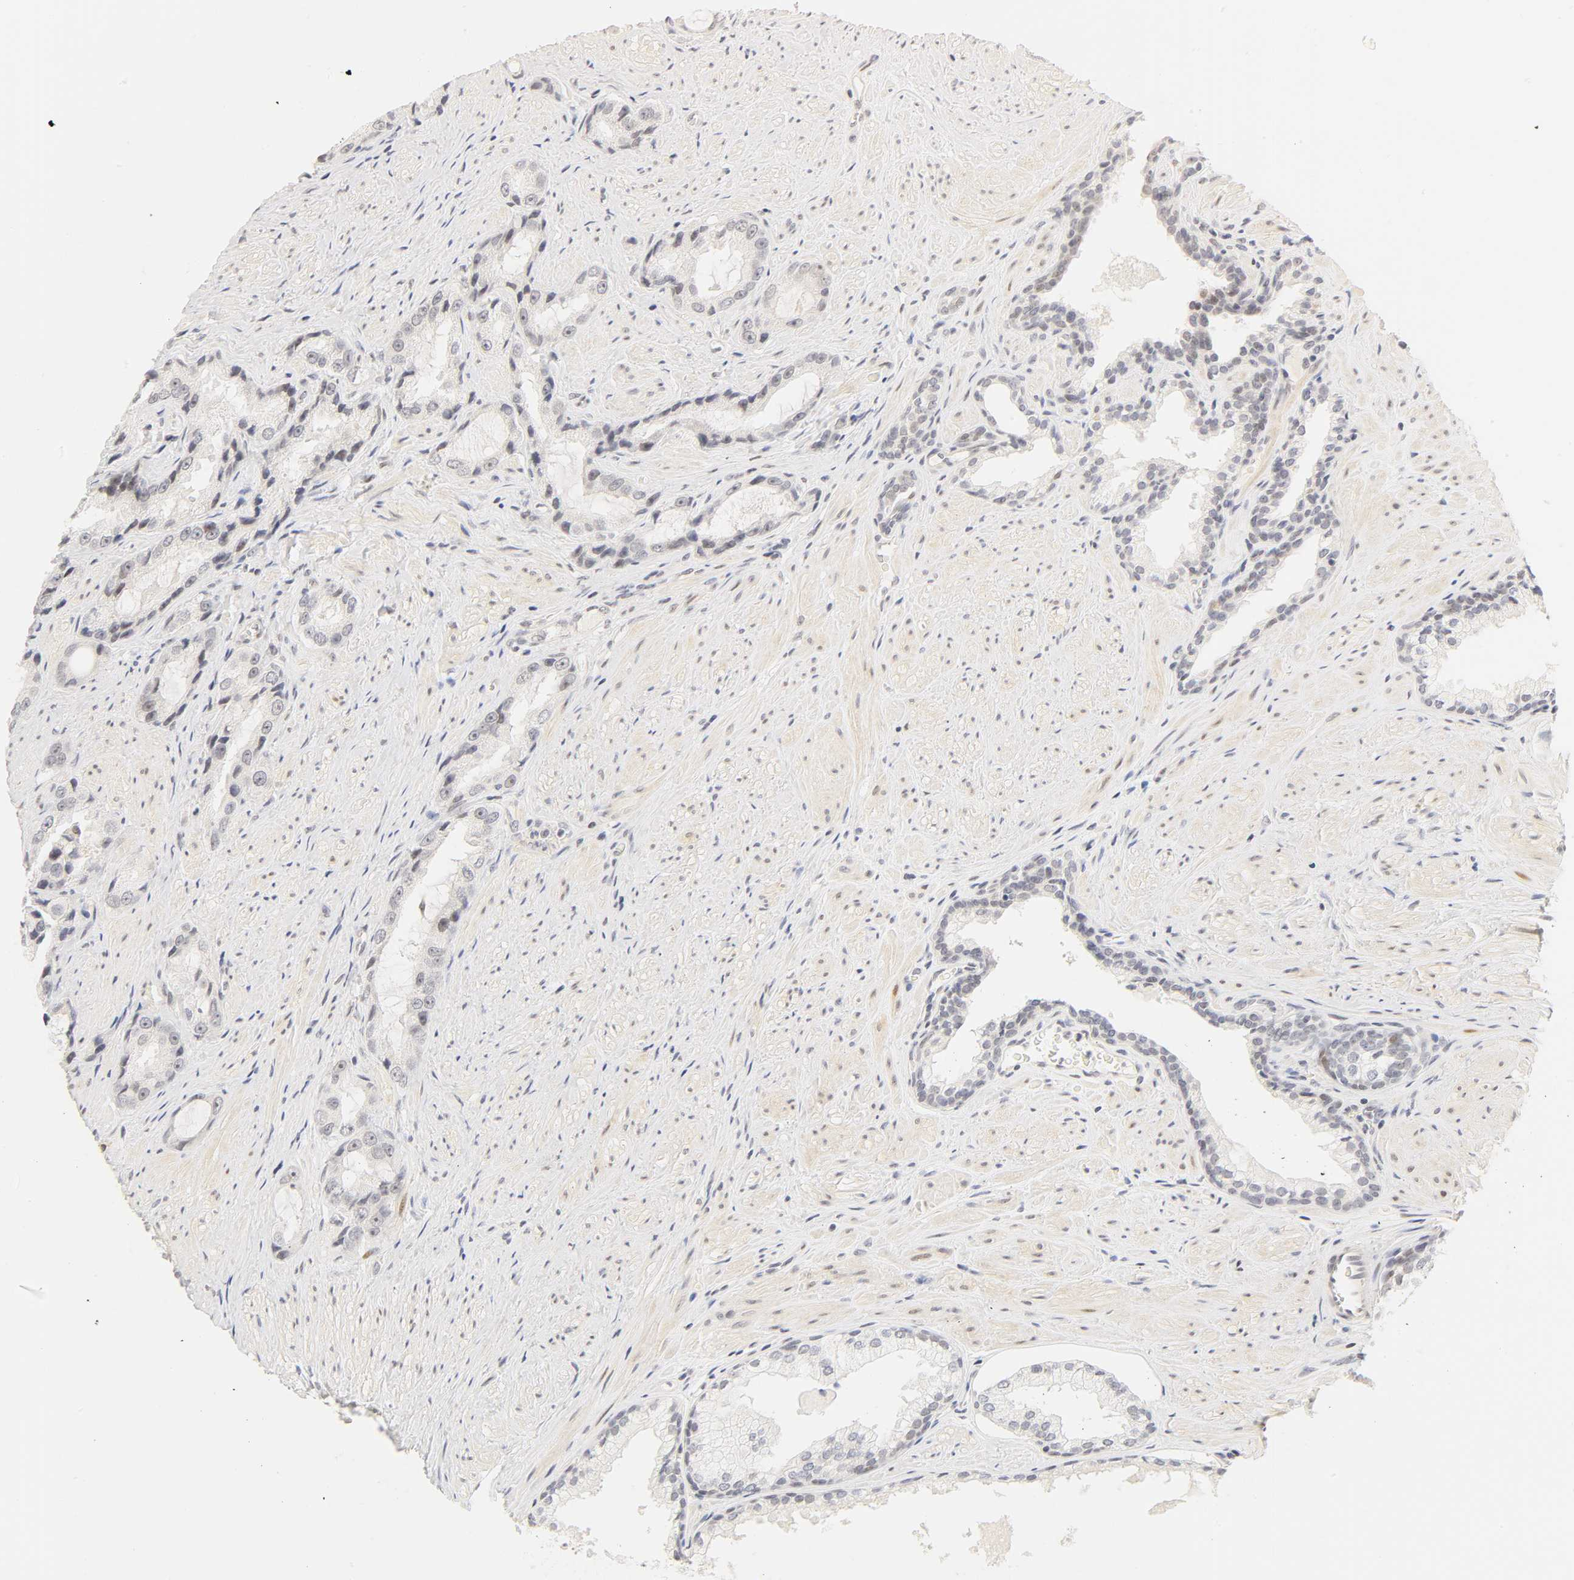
{"staining": {"intensity": "weak", "quantity": "<25%", "location": "nuclear"}, "tissue": "prostate cancer", "cell_type": "Tumor cells", "image_type": "cancer", "snomed": [{"axis": "morphology", "description": "Adenocarcinoma, Medium grade"}, {"axis": "topography", "description": "Prostate"}], "caption": "DAB immunohistochemical staining of human prostate adenocarcinoma (medium-grade) shows no significant staining in tumor cells.", "gene": "MNAT1", "patient": {"sex": "male", "age": 60}}